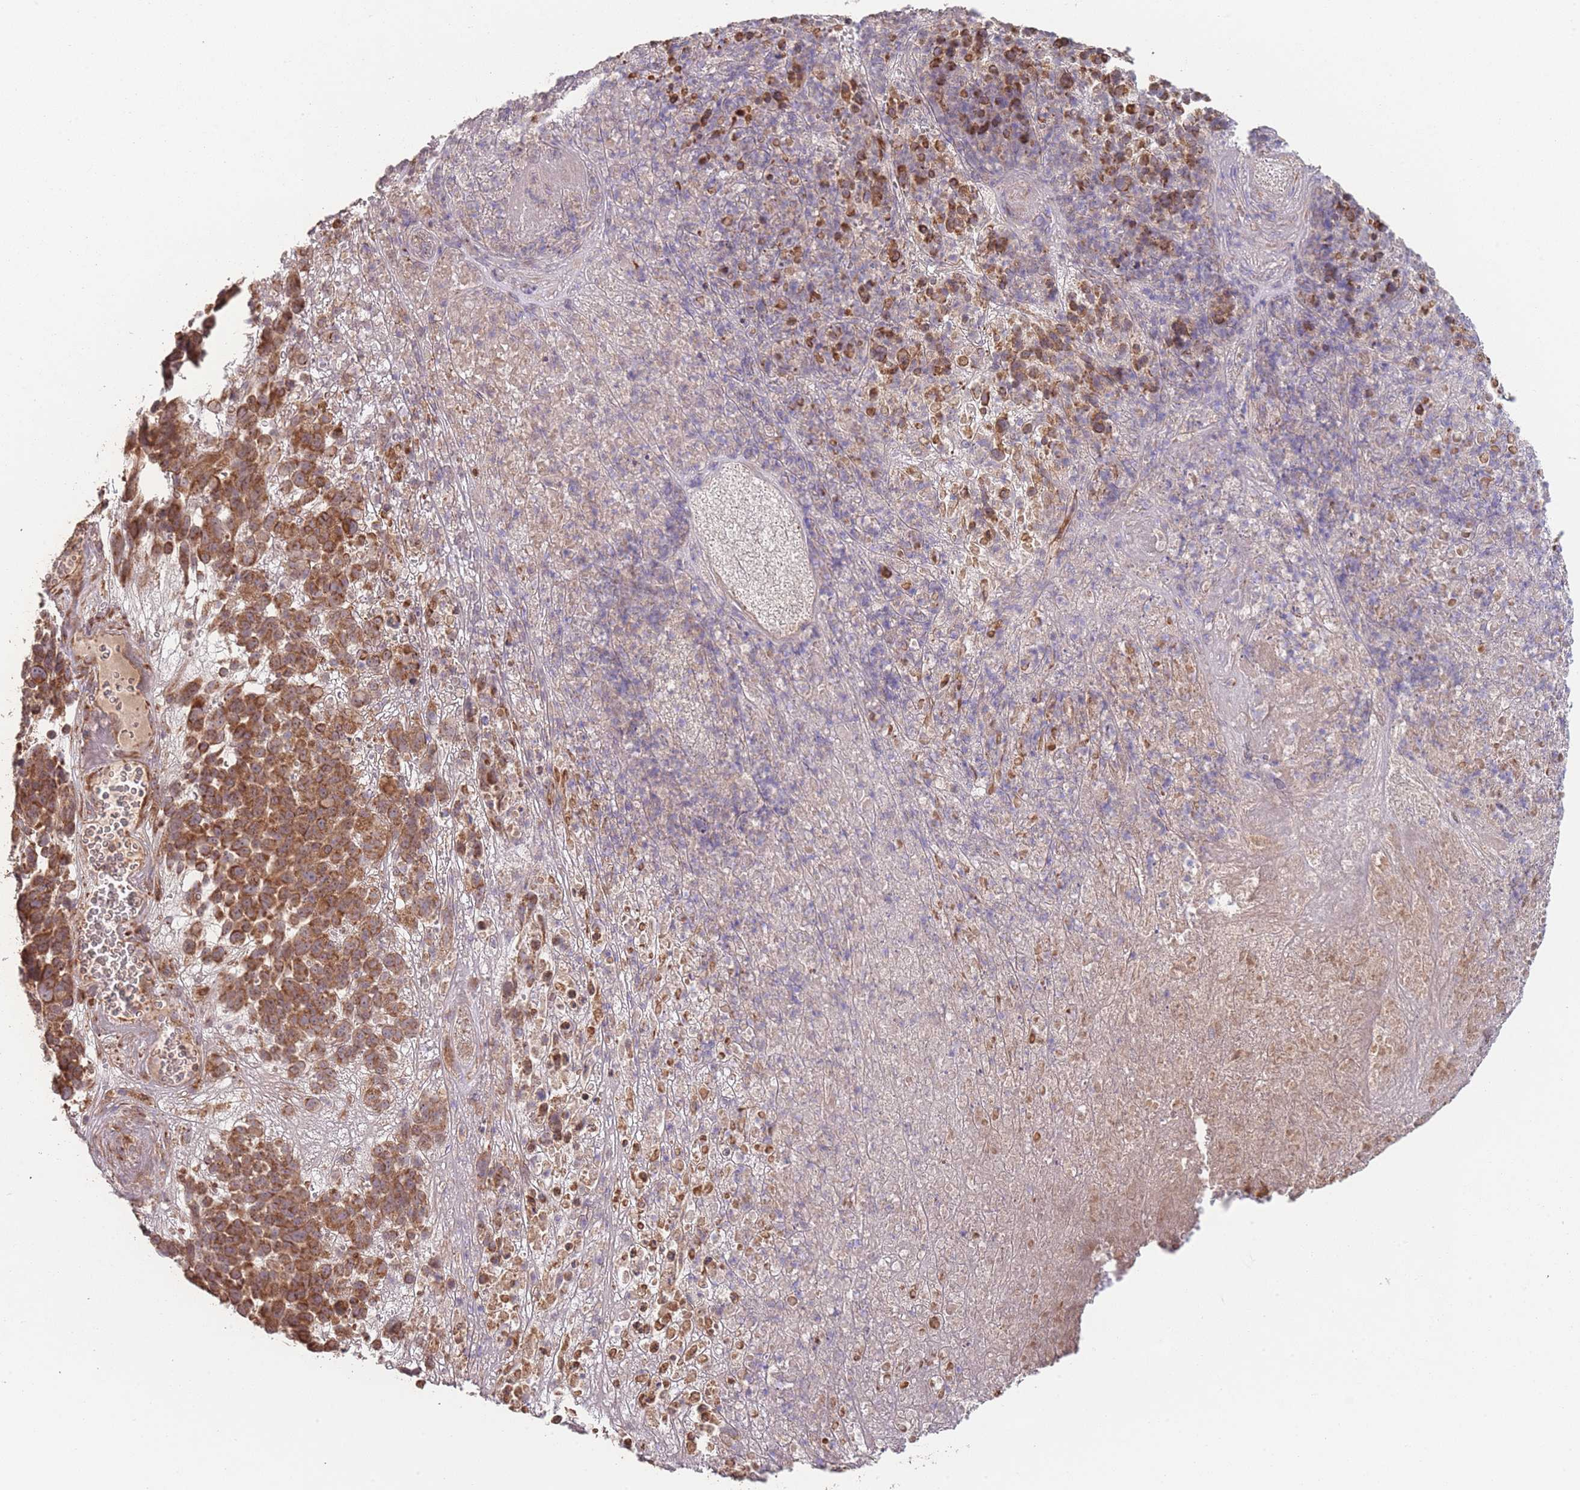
{"staining": {"intensity": "strong", "quantity": ">75%", "location": "cytoplasmic/membranous"}, "tissue": "melanoma", "cell_type": "Tumor cells", "image_type": "cancer", "snomed": [{"axis": "morphology", "description": "Malignant melanoma, NOS"}, {"axis": "topography", "description": "Skin"}], "caption": "Malignant melanoma stained with a brown dye exhibits strong cytoplasmic/membranous positive staining in approximately >75% of tumor cells.", "gene": "PXMP4", "patient": {"sex": "male", "age": 49}}